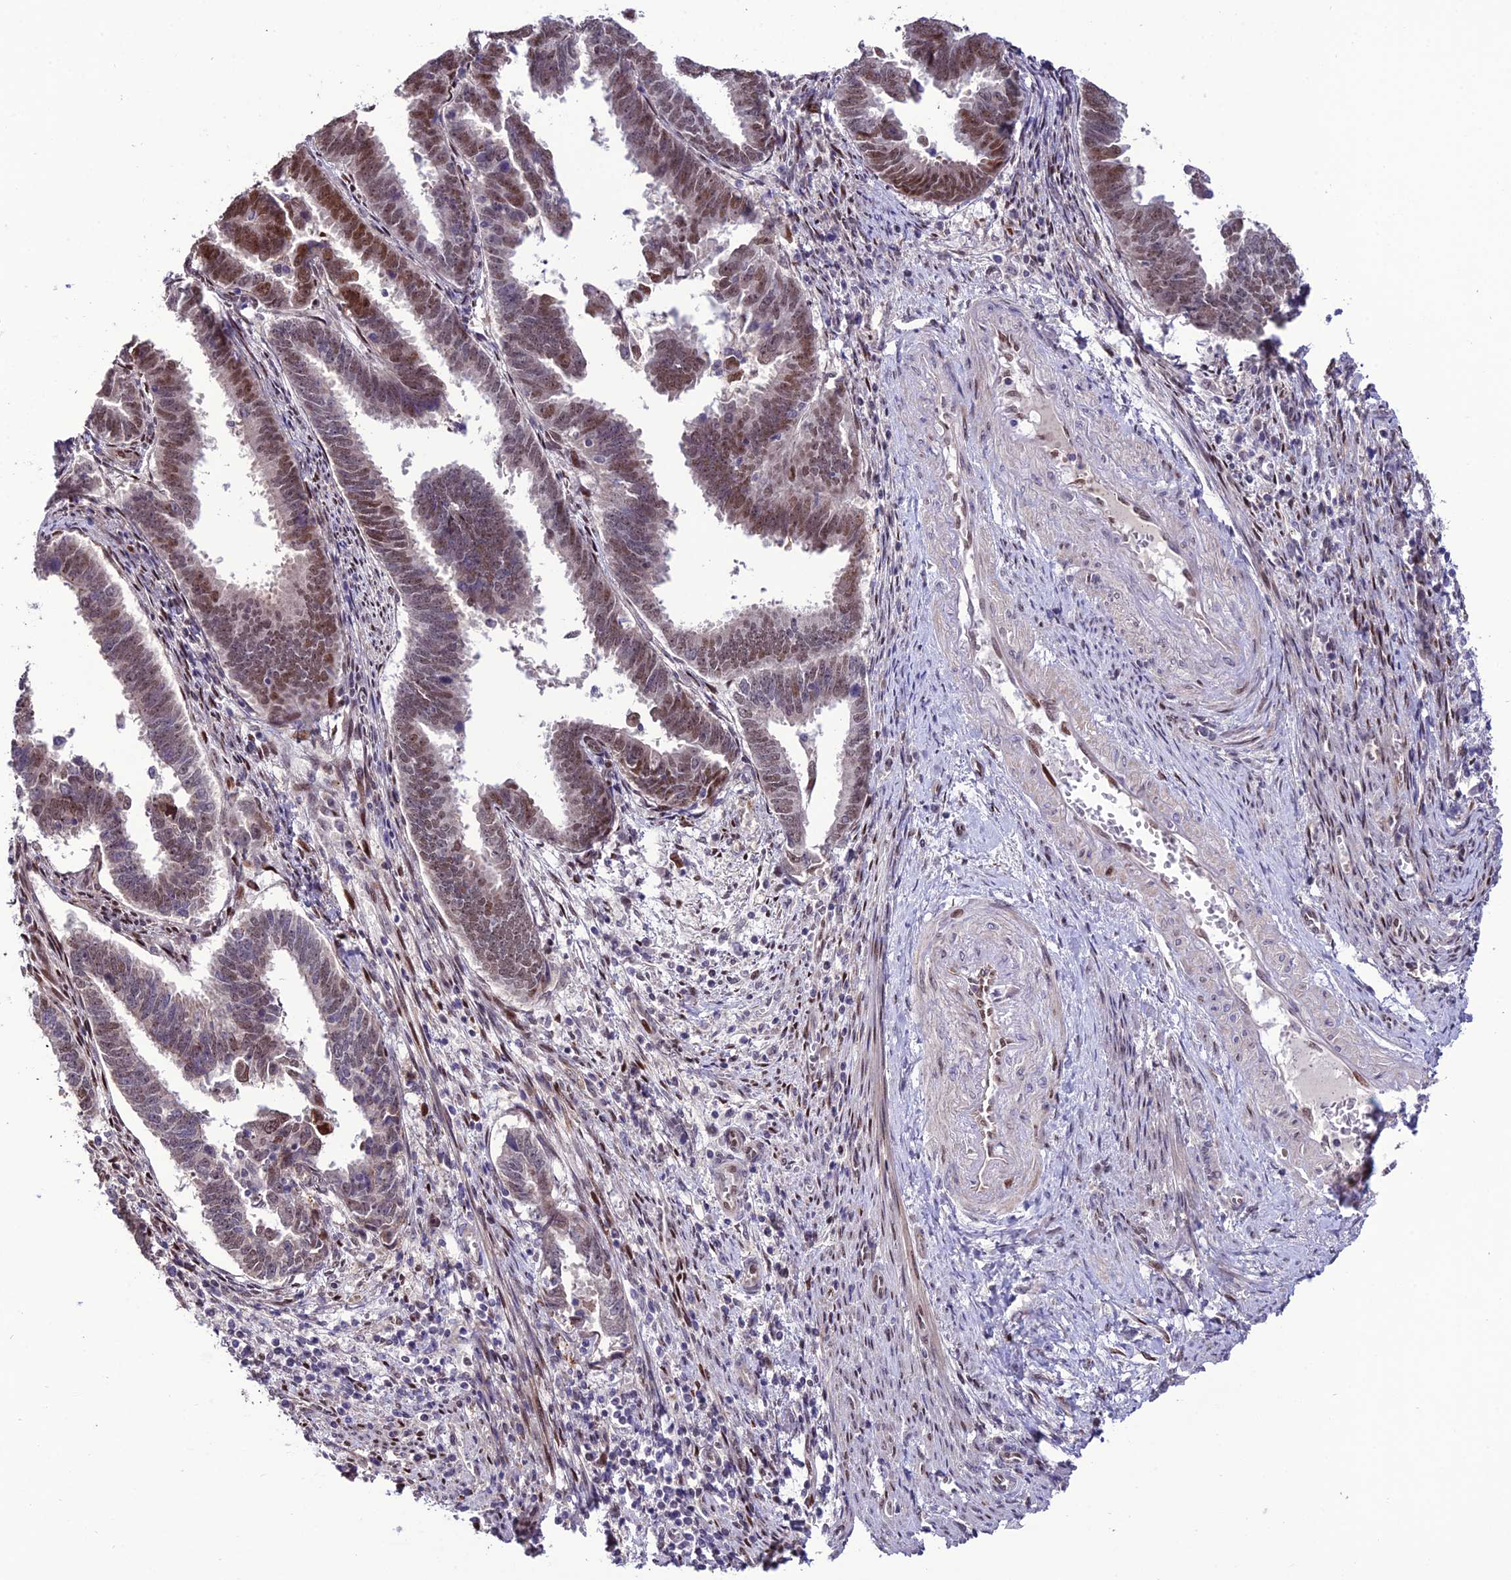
{"staining": {"intensity": "moderate", "quantity": ">75%", "location": "nuclear"}, "tissue": "endometrial cancer", "cell_type": "Tumor cells", "image_type": "cancer", "snomed": [{"axis": "morphology", "description": "Adenocarcinoma, NOS"}, {"axis": "topography", "description": "Endometrium"}], "caption": "Adenocarcinoma (endometrial) stained for a protein displays moderate nuclear positivity in tumor cells.", "gene": "ZNF707", "patient": {"sex": "female", "age": 75}}